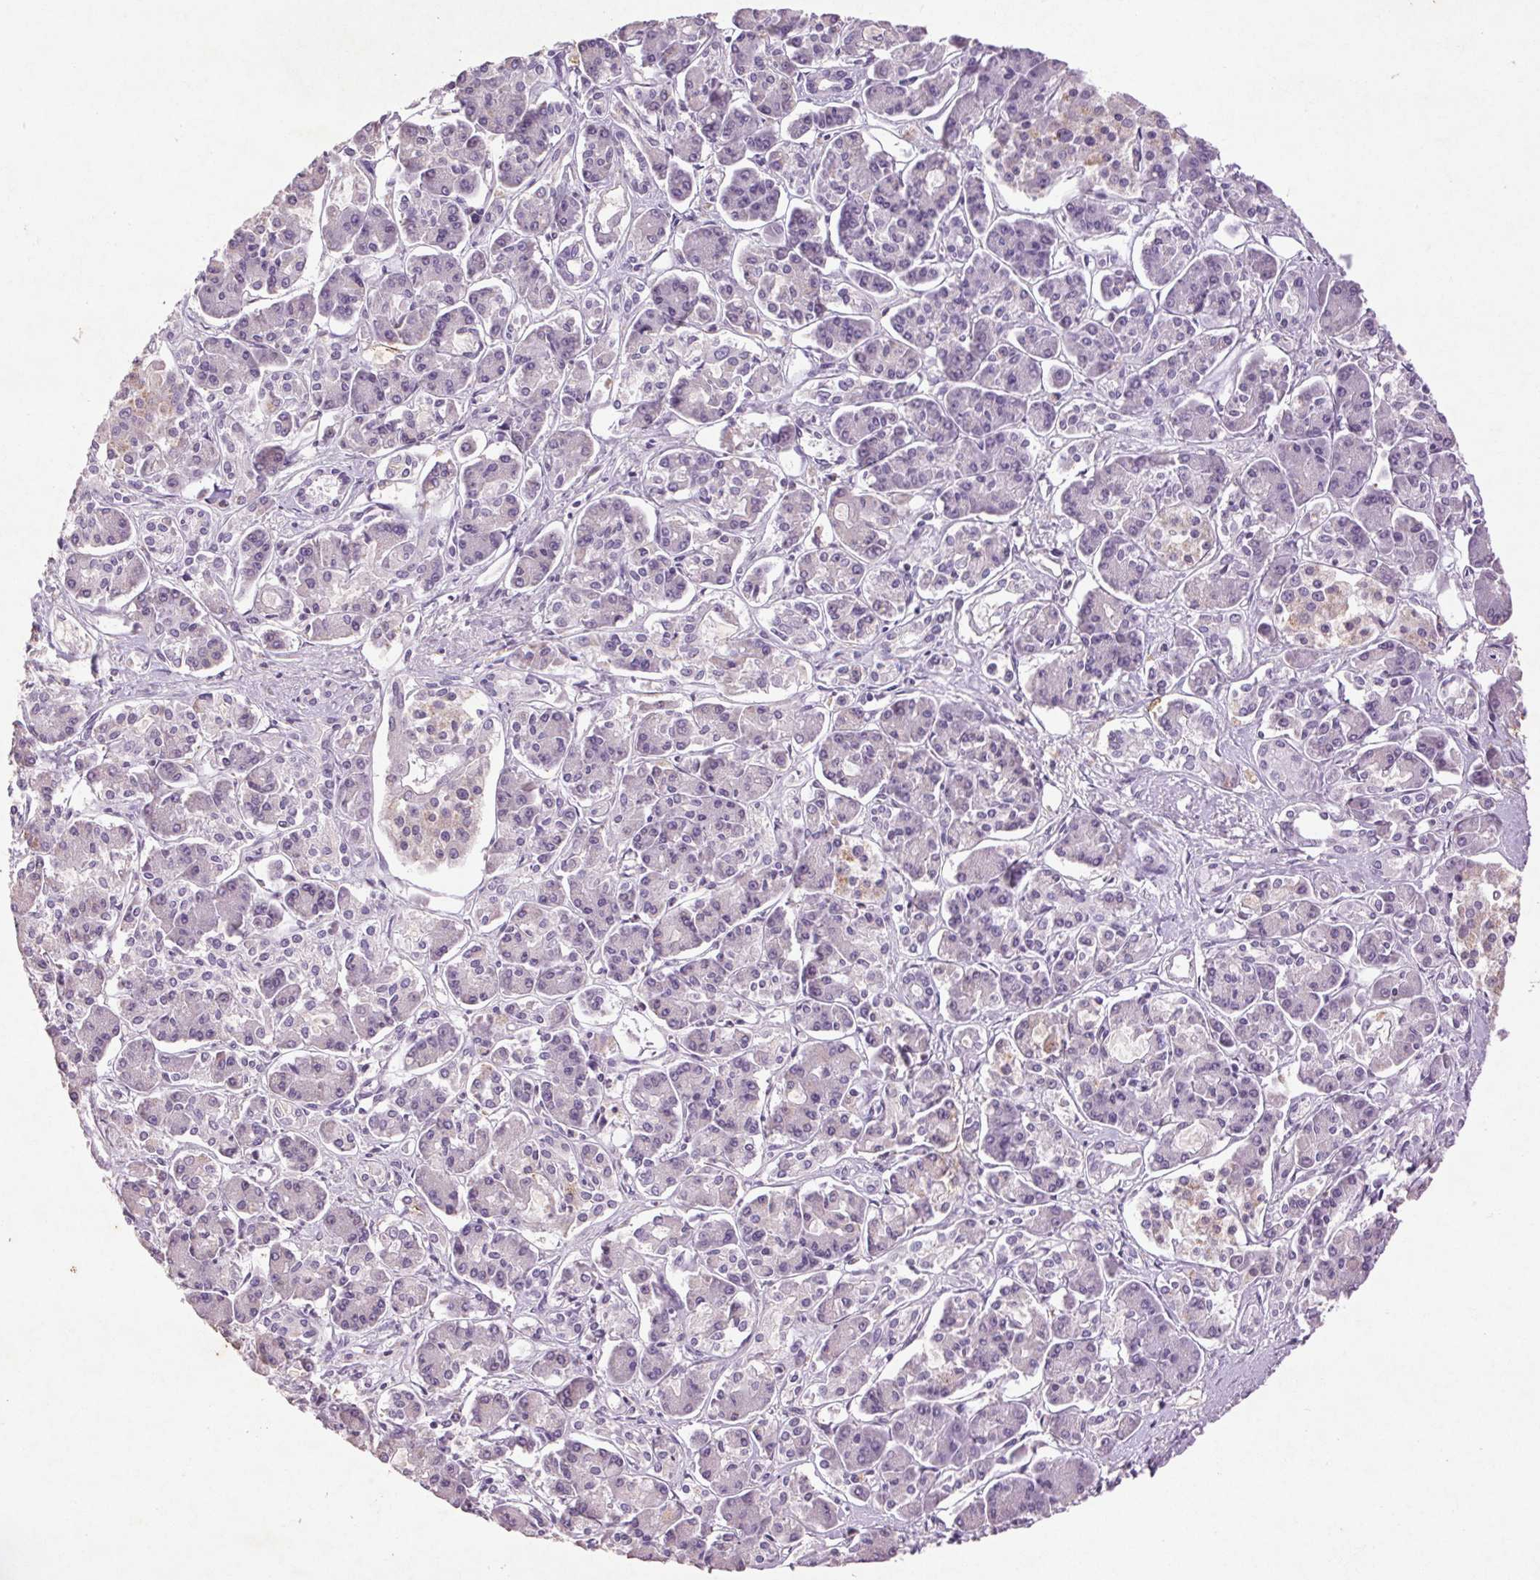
{"staining": {"intensity": "negative", "quantity": "none", "location": "none"}, "tissue": "pancreatic cancer", "cell_type": "Tumor cells", "image_type": "cancer", "snomed": [{"axis": "morphology", "description": "Adenocarcinoma, NOS"}, {"axis": "topography", "description": "Pancreas"}], "caption": "Tumor cells show no significant staining in pancreatic cancer (adenocarcinoma). (DAB immunohistochemistry (IHC), high magnification).", "gene": "FNDC7", "patient": {"sex": "male", "age": 85}}